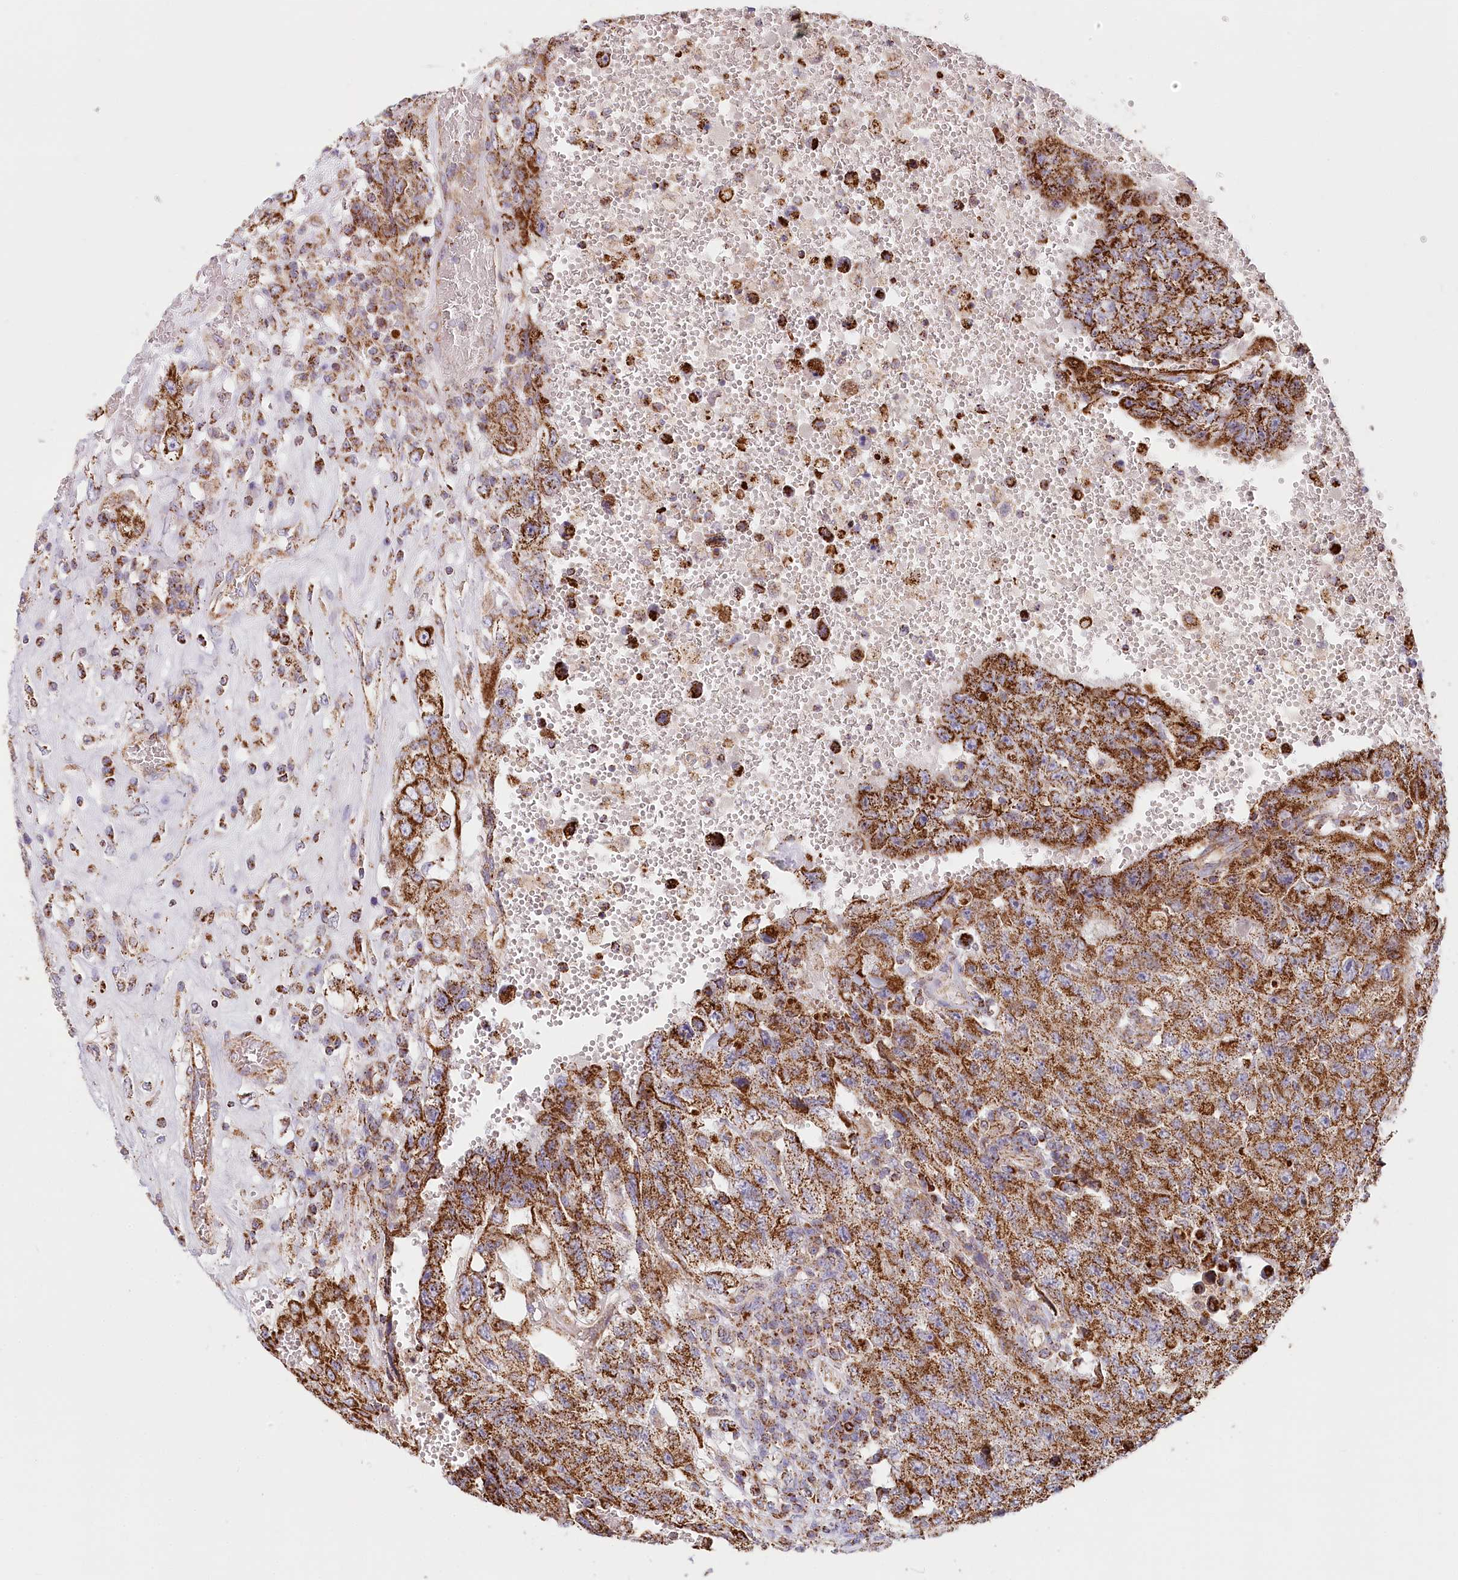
{"staining": {"intensity": "strong", "quantity": ">75%", "location": "cytoplasmic/membranous"}, "tissue": "testis cancer", "cell_type": "Tumor cells", "image_type": "cancer", "snomed": [{"axis": "morphology", "description": "Carcinoma, Embryonal, NOS"}, {"axis": "topography", "description": "Testis"}], "caption": "The micrograph exhibits immunohistochemical staining of testis cancer. There is strong cytoplasmic/membranous positivity is present in approximately >75% of tumor cells.", "gene": "UMPS", "patient": {"sex": "male", "age": 26}}